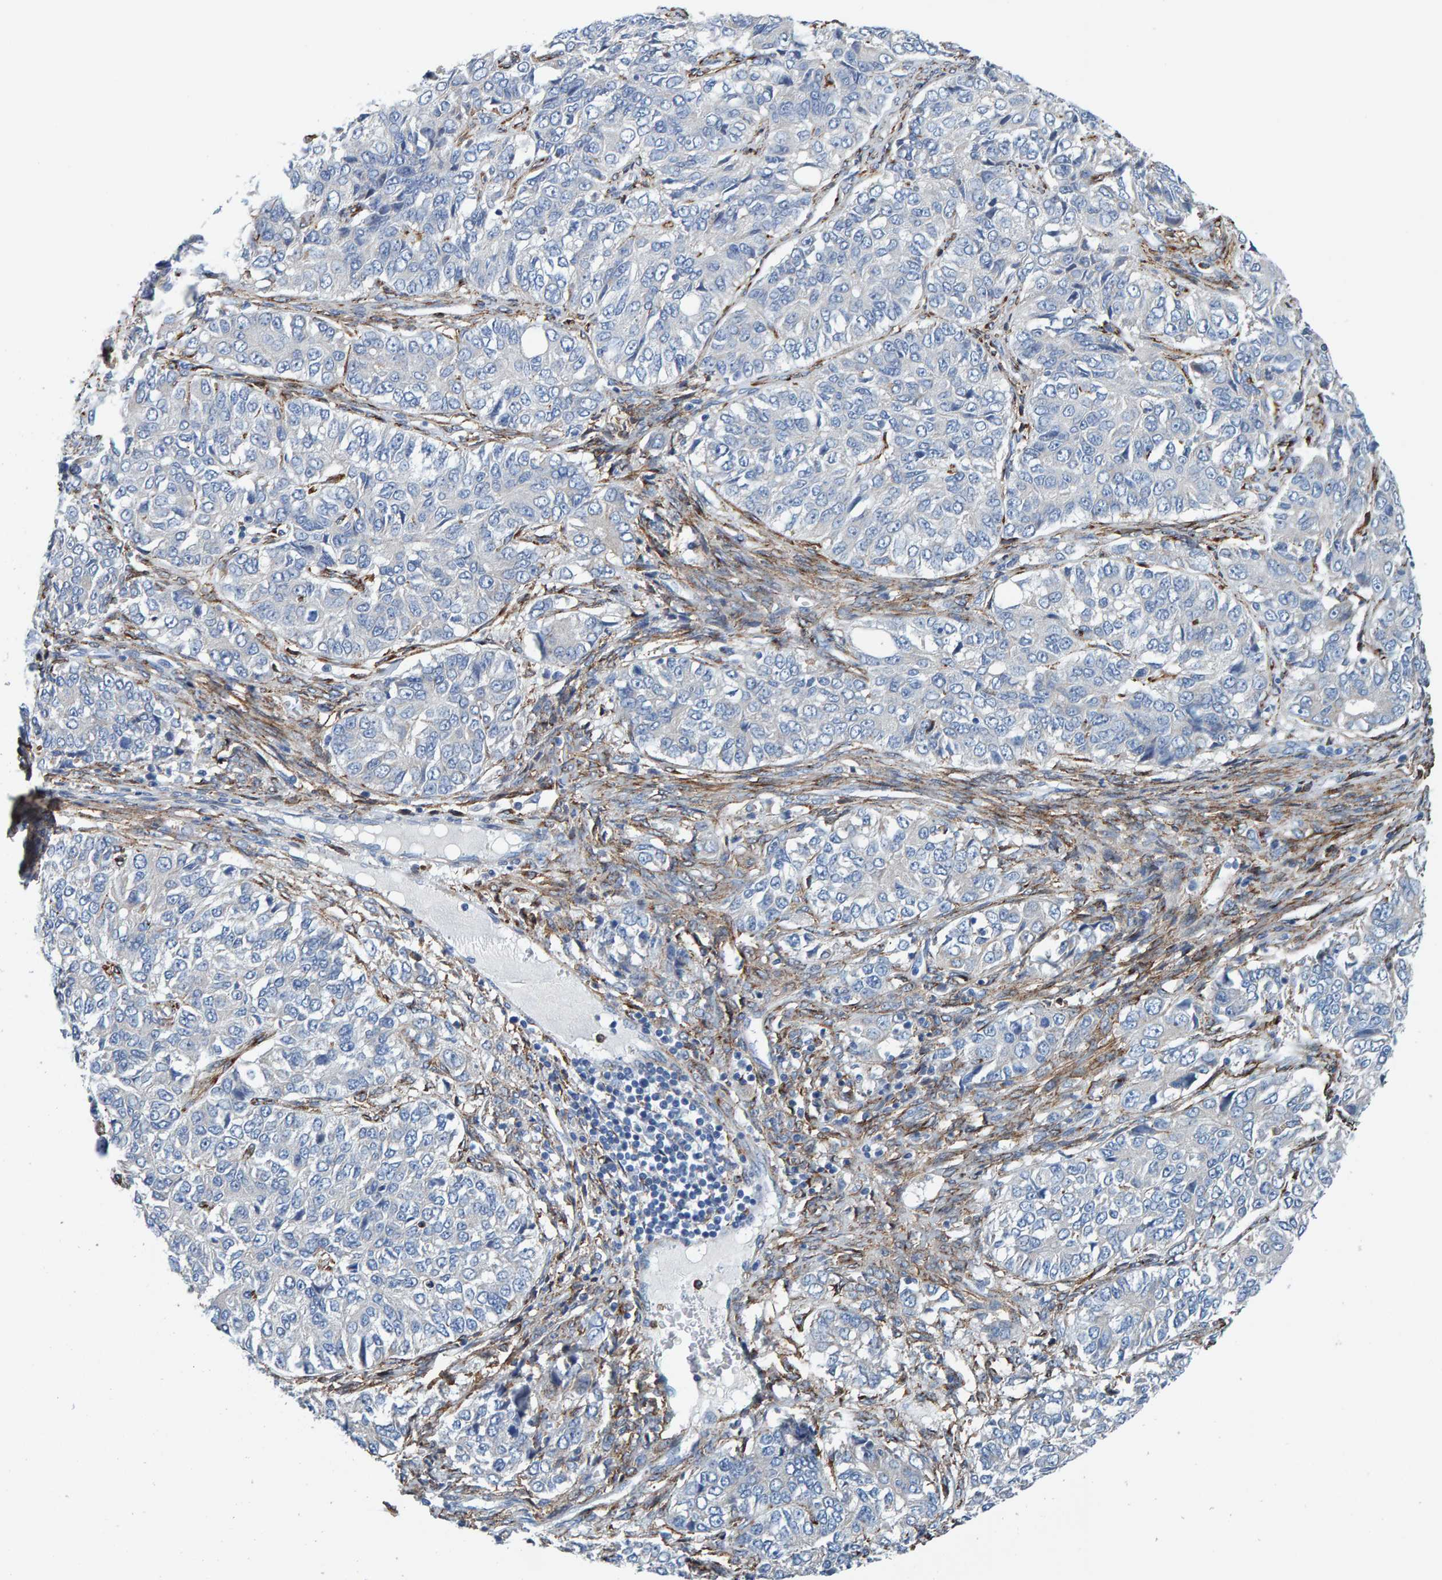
{"staining": {"intensity": "negative", "quantity": "none", "location": "none"}, "tissue": "ovarian cancer", "cell_type": "Tumor cells", "image_type": "cancer", "snomed": [{"axis": "morphology", "description": "Carcinoma, endometroid"}, {"axis": "topography", "description": "Ovary"}], "caption": "Tumor cells are negative for protein expression in human ovarian cancer.", "gene": "LRP1", "patient": {"sex": "female", "age": 51}}